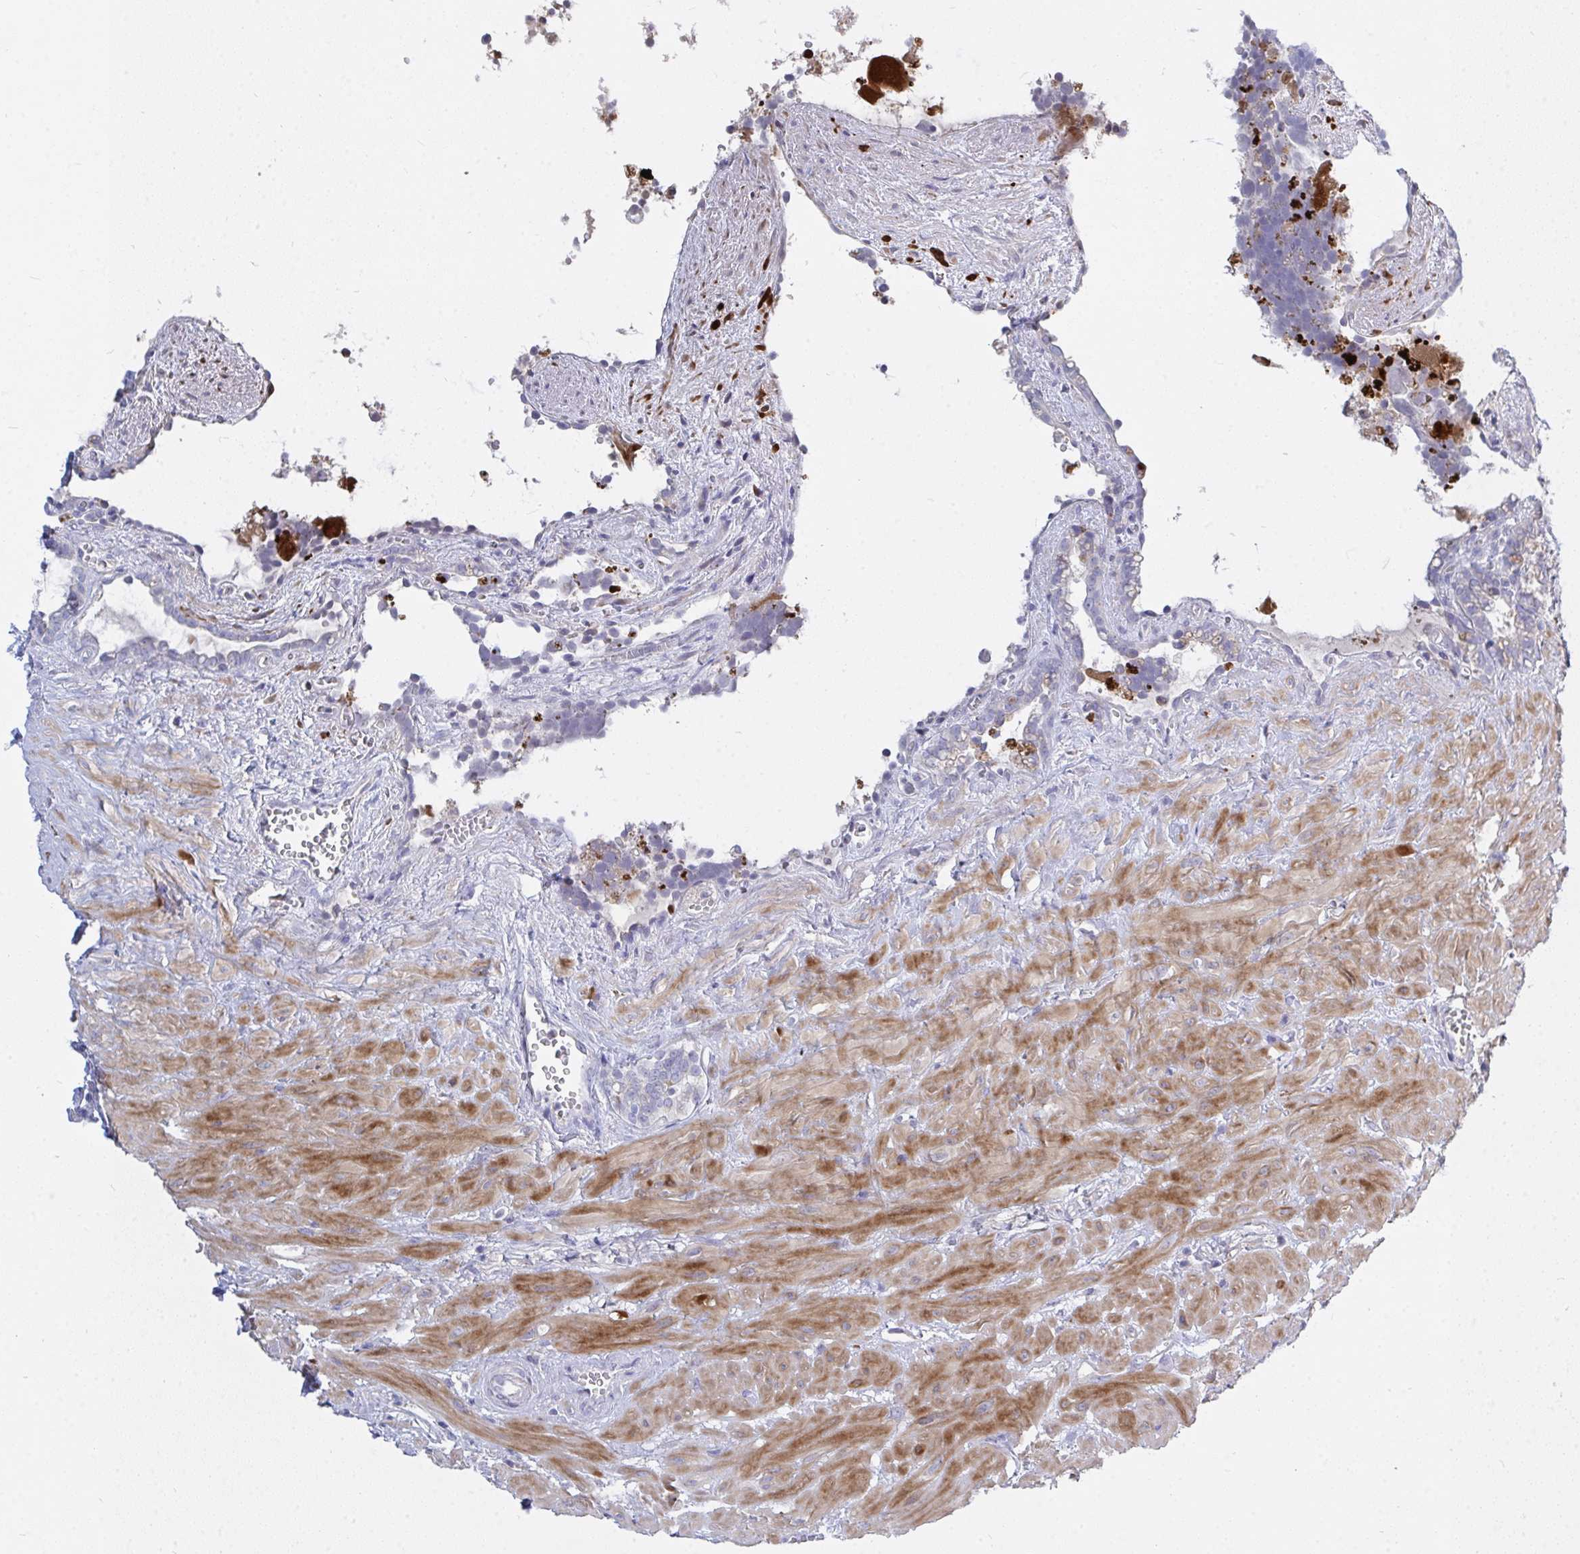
{"staining": {"intensity": "negative", "quantity": "none", "location": "none"}, "tissue": "seminal vesicle", "cell_type": "Glandular cells", "image_type": "normal", "snomed": [{"axis": "morphology", "description": "Normal tissue, NOS"}, {"axis": "topography", "description": "Seminal veicle"}], "caption": "IHC photomicrograph of normal seminal vesicle: human seminal vesicle stained with DAB displays no significant protein expression in glandular cells. The staining is performed using DAB brown chromogen with nuclei counter-stained in using hematoxylin.", "gene": "ZNF561", "patient": {"sex": "male", "age": 76}}